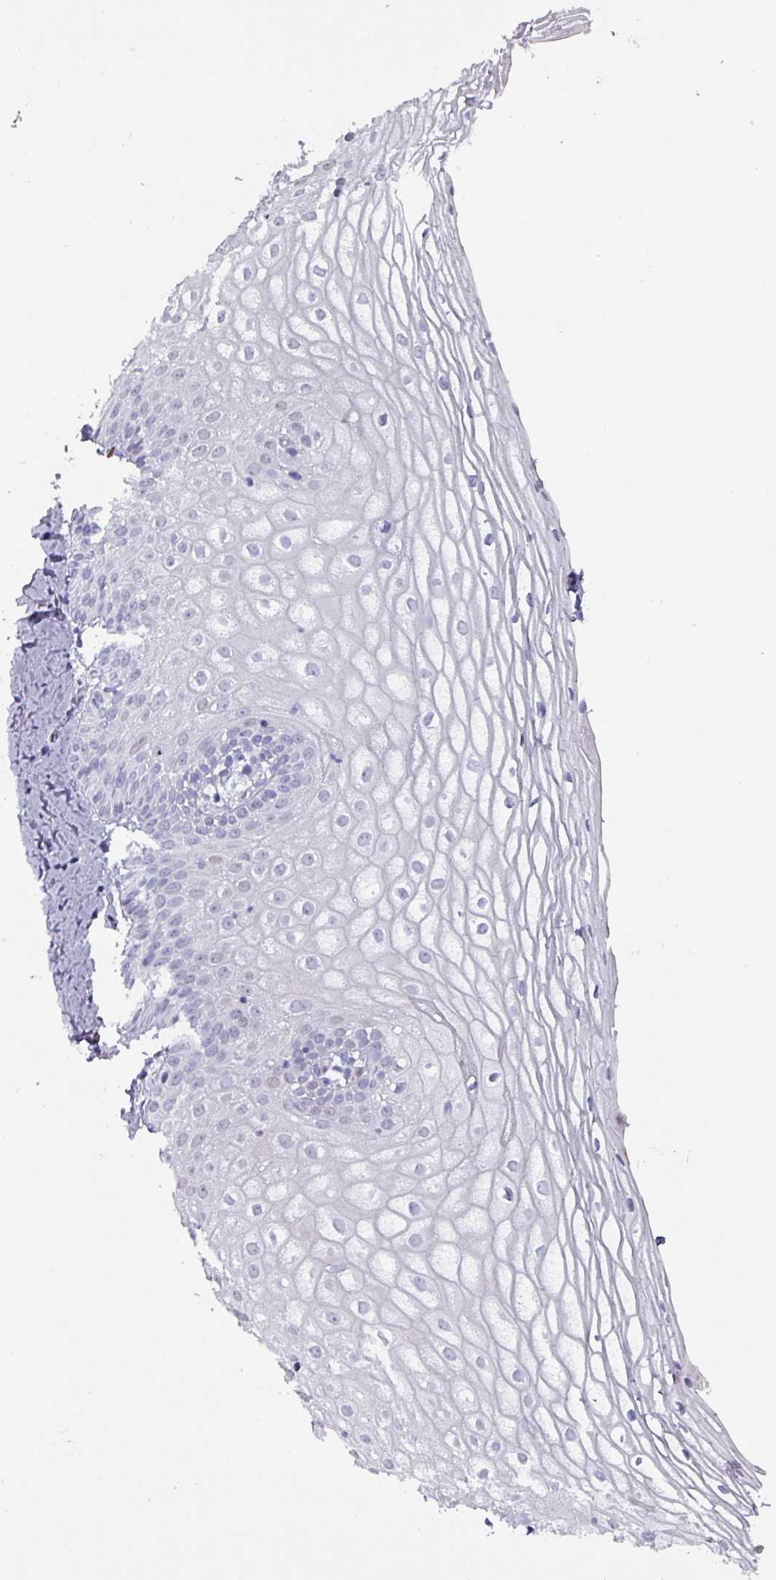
{"staining": {"intensity": "negative", "quantity": "none", "location": "none"}, "tissue": "vagina", "cell_type": "Squamous epithelial cells", "image_type": "normal", "snomed": [{"axis": "morphology", "description": "Normal tissue, NOS"}, {"axis": "topography", "description": "Vagina"}], "caption": "The histopathology image demonstrates no staining of squamous epithelial cells in benign vagina.", "gene": "ZNF816", "patient": {"sex": "female", "age": 56}}